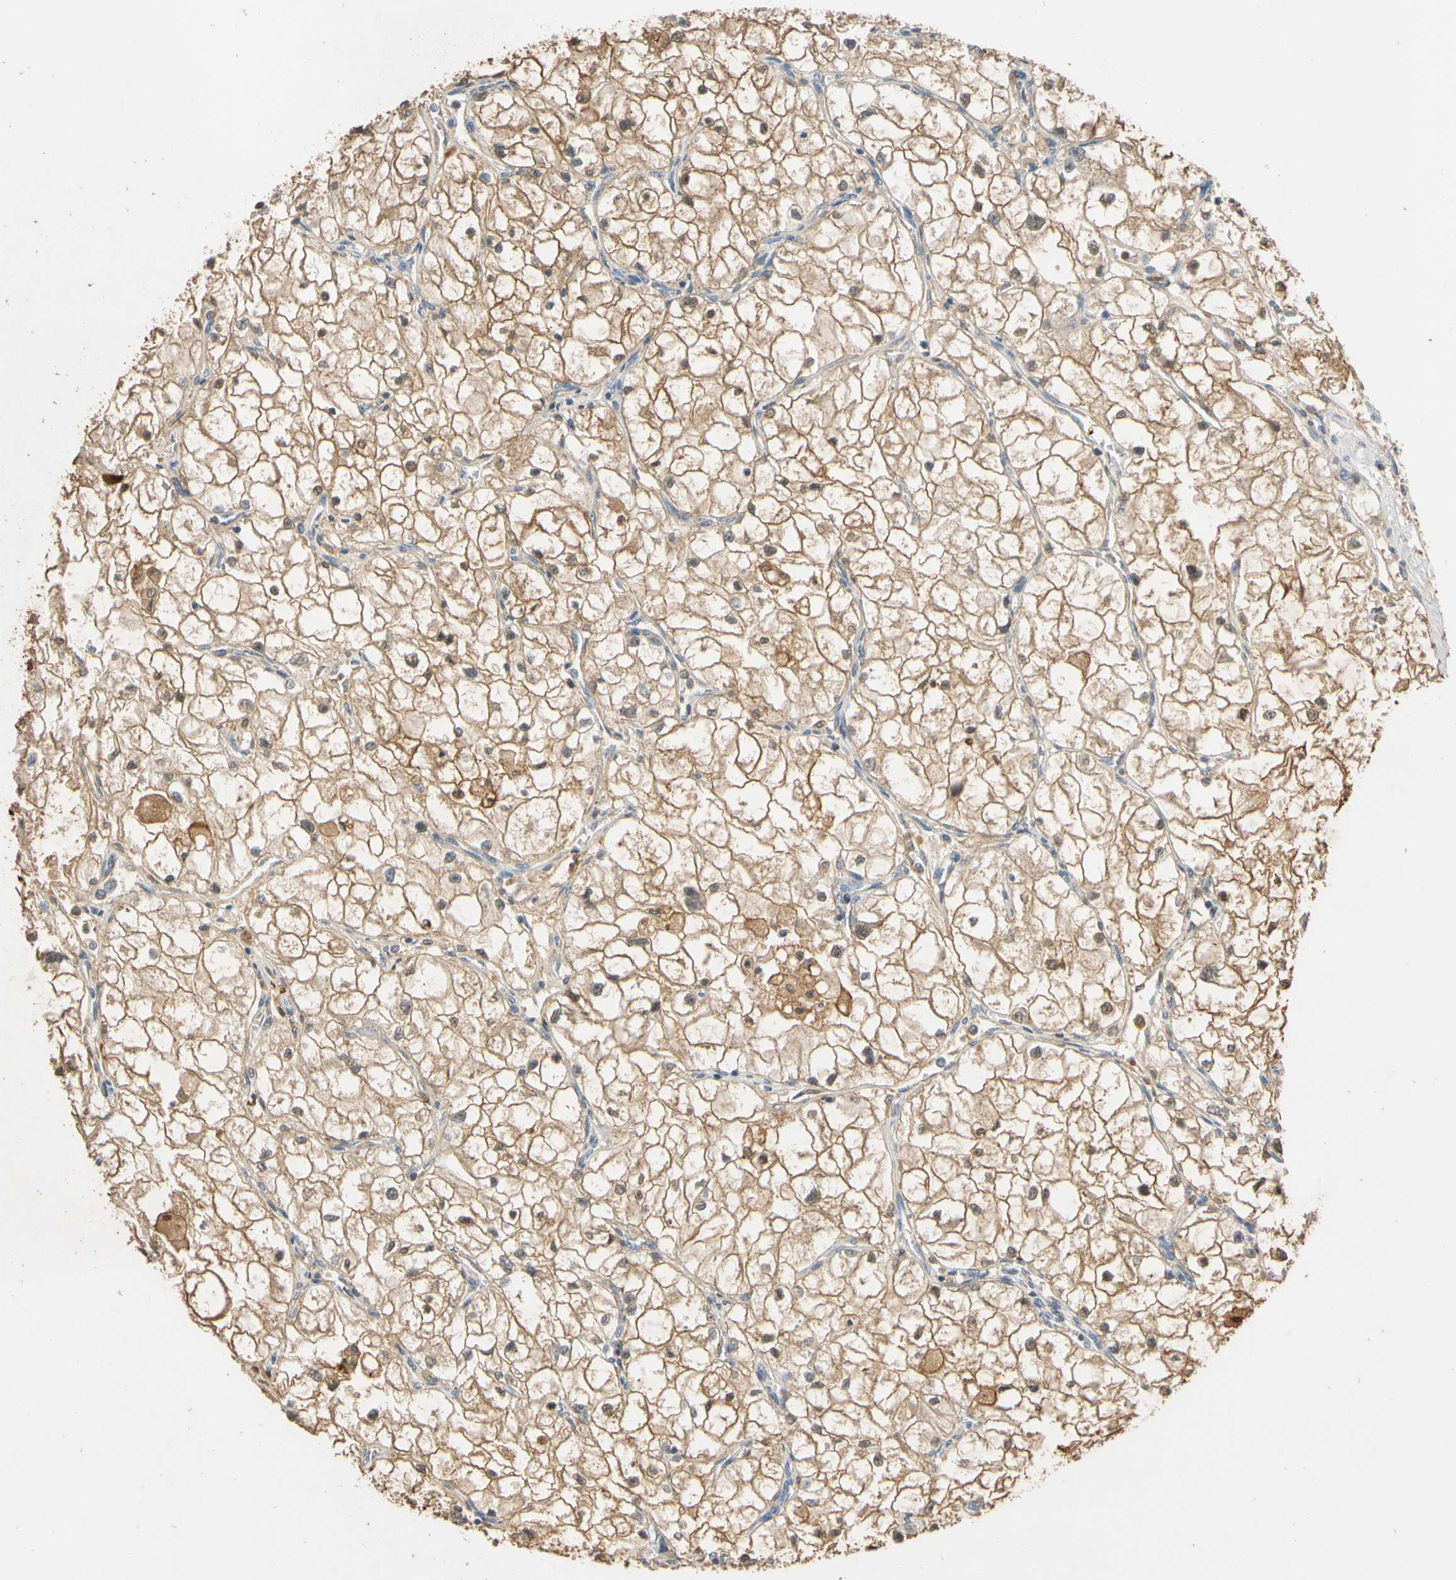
{"staining": {"intensity": "moderate", "quantity": ">75%", "location": "cytoplasmic/membranous"}, "tissue": "renal cancer", "cell_type": "Tumor cells", "image_type": "cancer", "snomed": [{"axis": "morphology", "description": "Adenocarcinoma, NOS"}, {"axis": "topography", "description": "Kidney"}], "caption": "Adenocarcinoma (renal) tissue displays moderate cytoplasmic/membranous positivity in approximately >75% of tumor cells", "gene": "GPSM2", "patient": {"sex": "female", "age": 70}}